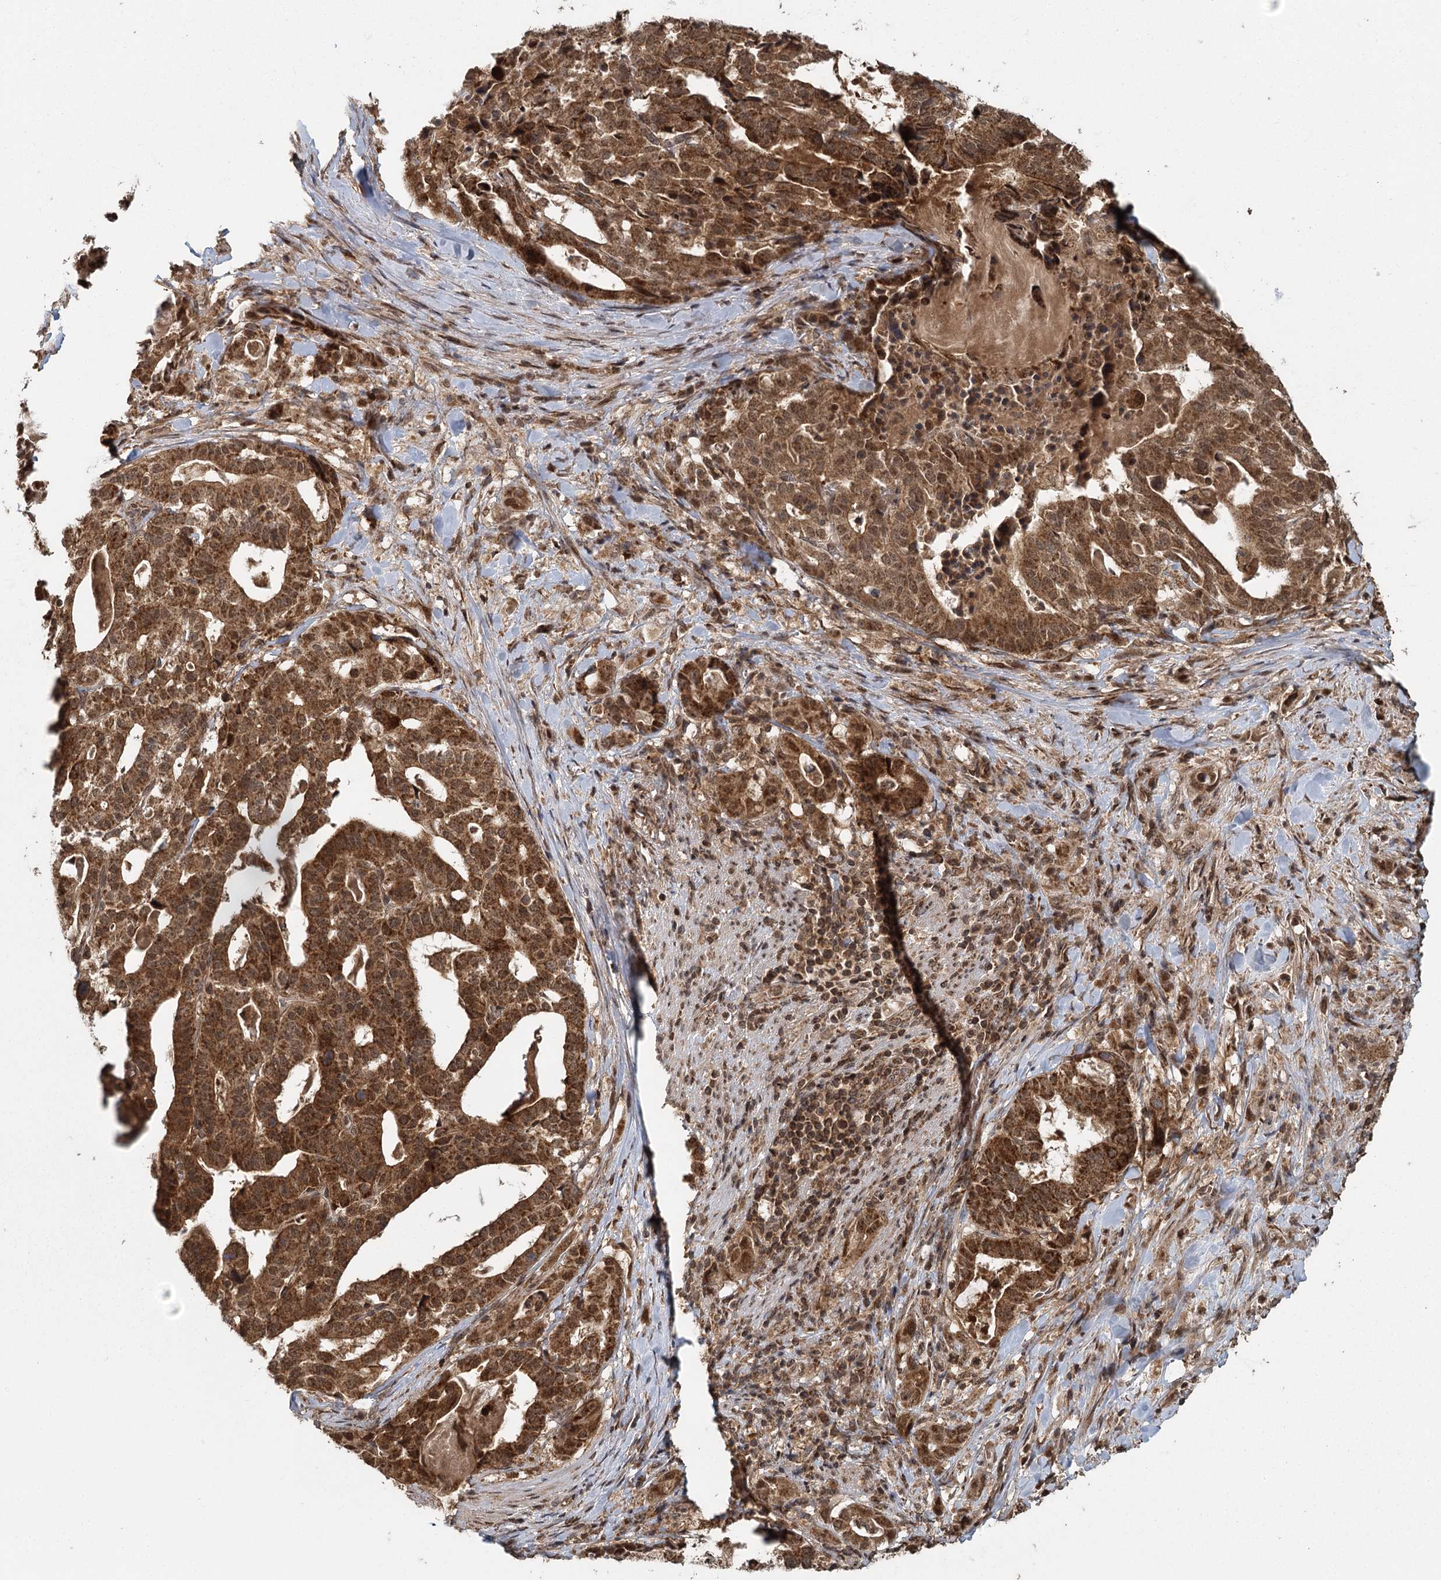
{"staining": {"intensity": "strong", "quantity": ">75%", "location": "cytoplasmic/membranous"}, "tissue": "stomach cancer", "cell_type": "Tumor cells", "image_type": "cancer", "snomed": [{"axis": "morphology", "description": "Adenocarcinoma, NOS"}, {"axis": "topography", "description": "Stomach"}], "caption": "The image exhibits immunohistochemical staining of stomach adenocarcinoma. There is strong cytoplasmic/membranous expression is identified in about >75% of tumor cells.", "gene": "MICU1", "patient": {"sex": "male", "age": 48}}